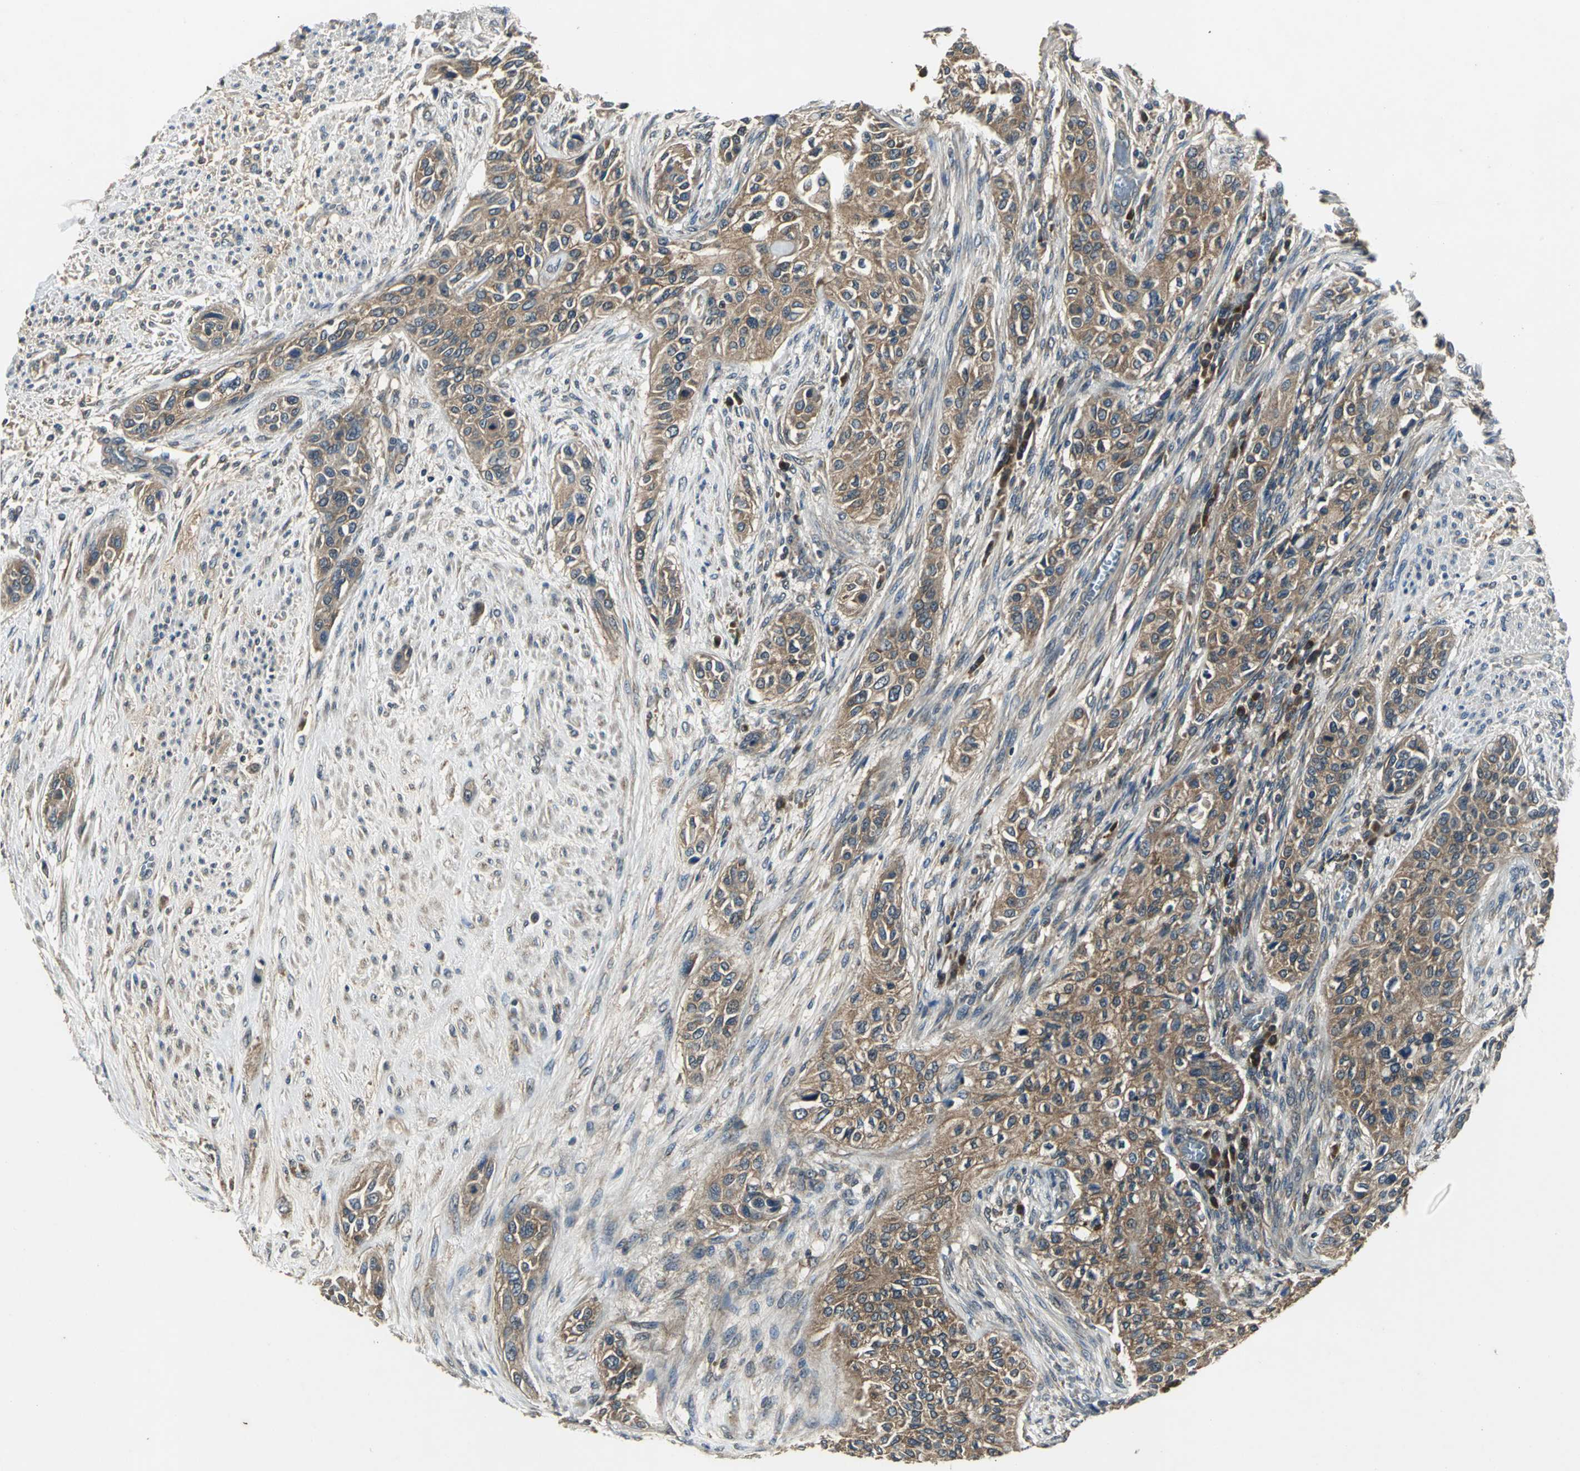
{"staining": {"intensity": "moderate", "quantity": ">75%", "location": "cytoplasmic/membranous"}, "tissue": "urothelial cancer", "cell_type": "Tumor cells", "image_type": "cancer", "snomed": [{"axis": "morphology", "description": "Urothelial carcinoma, High grade"}, {"axis": "topography", "description": "Urinary bladder"}], "caption": "This histopathology image displays IHC staining of high-grade urothelial carcinoma, with medium moderate cytoplasmic/membranous positivity in about >75% of tumor cells.", "gene": "IRF3", "patient": {"sex": "male", "age": 74}}